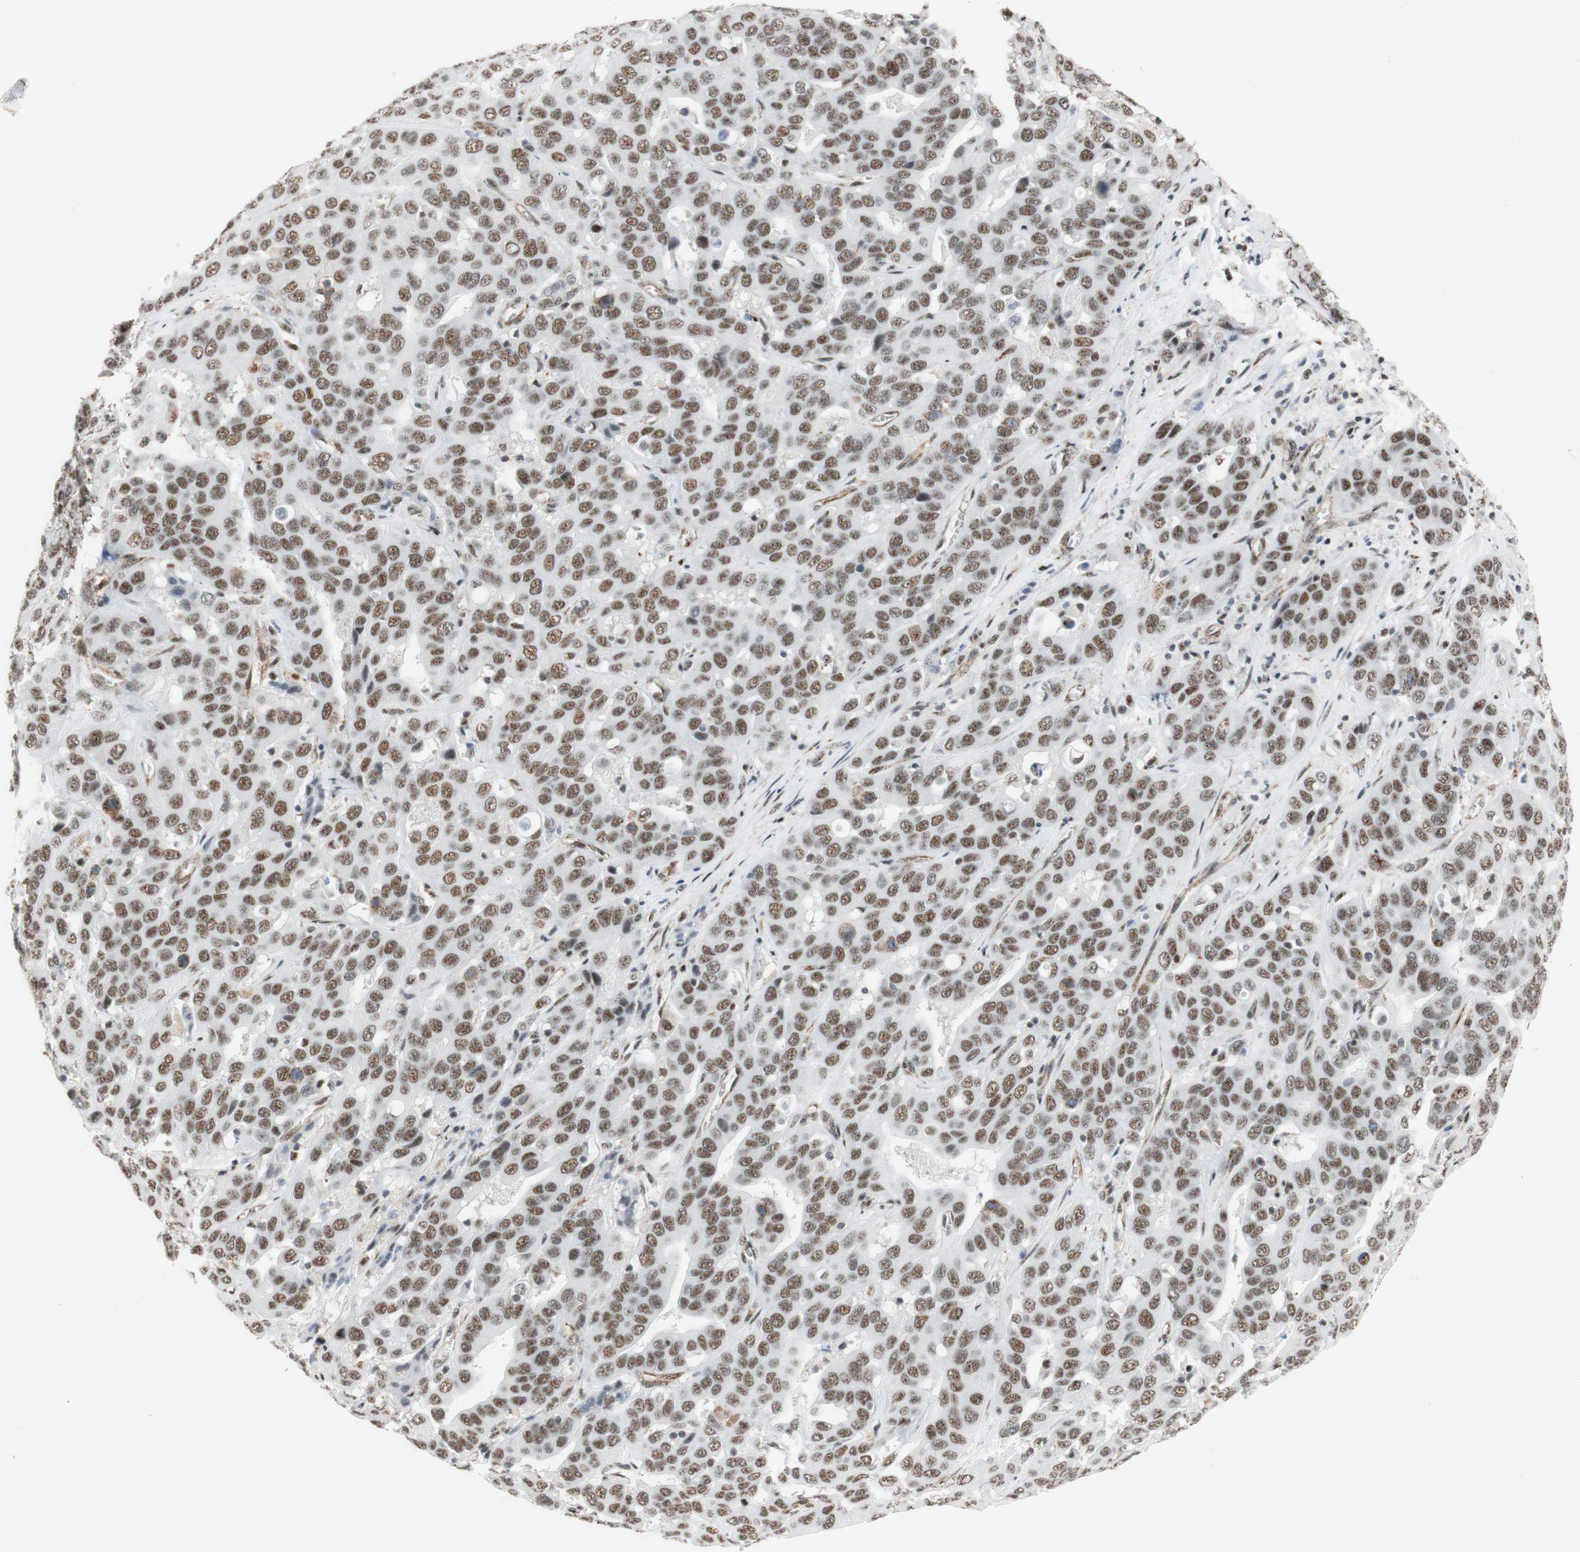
{"staining": {"intensity": "moderate", "quantity": ">75%", "location": "nuclear"}, "tissue": "liver cancer", "cell_type": "Tumor cells", "image_type": "cancer", "snomed": [{"axis": "morphology", "description": "Cholangiocarcinoma"}, {"axis": "topography", "description": "Liver"}], "caption": "Moderate nuclear protein positivity is appreciated in approximately >75% of tumor cells in liver cancer (cholangiocarcinoma).", "gene": "SAP18", "patient": {"sex": "female", "age": 52}}